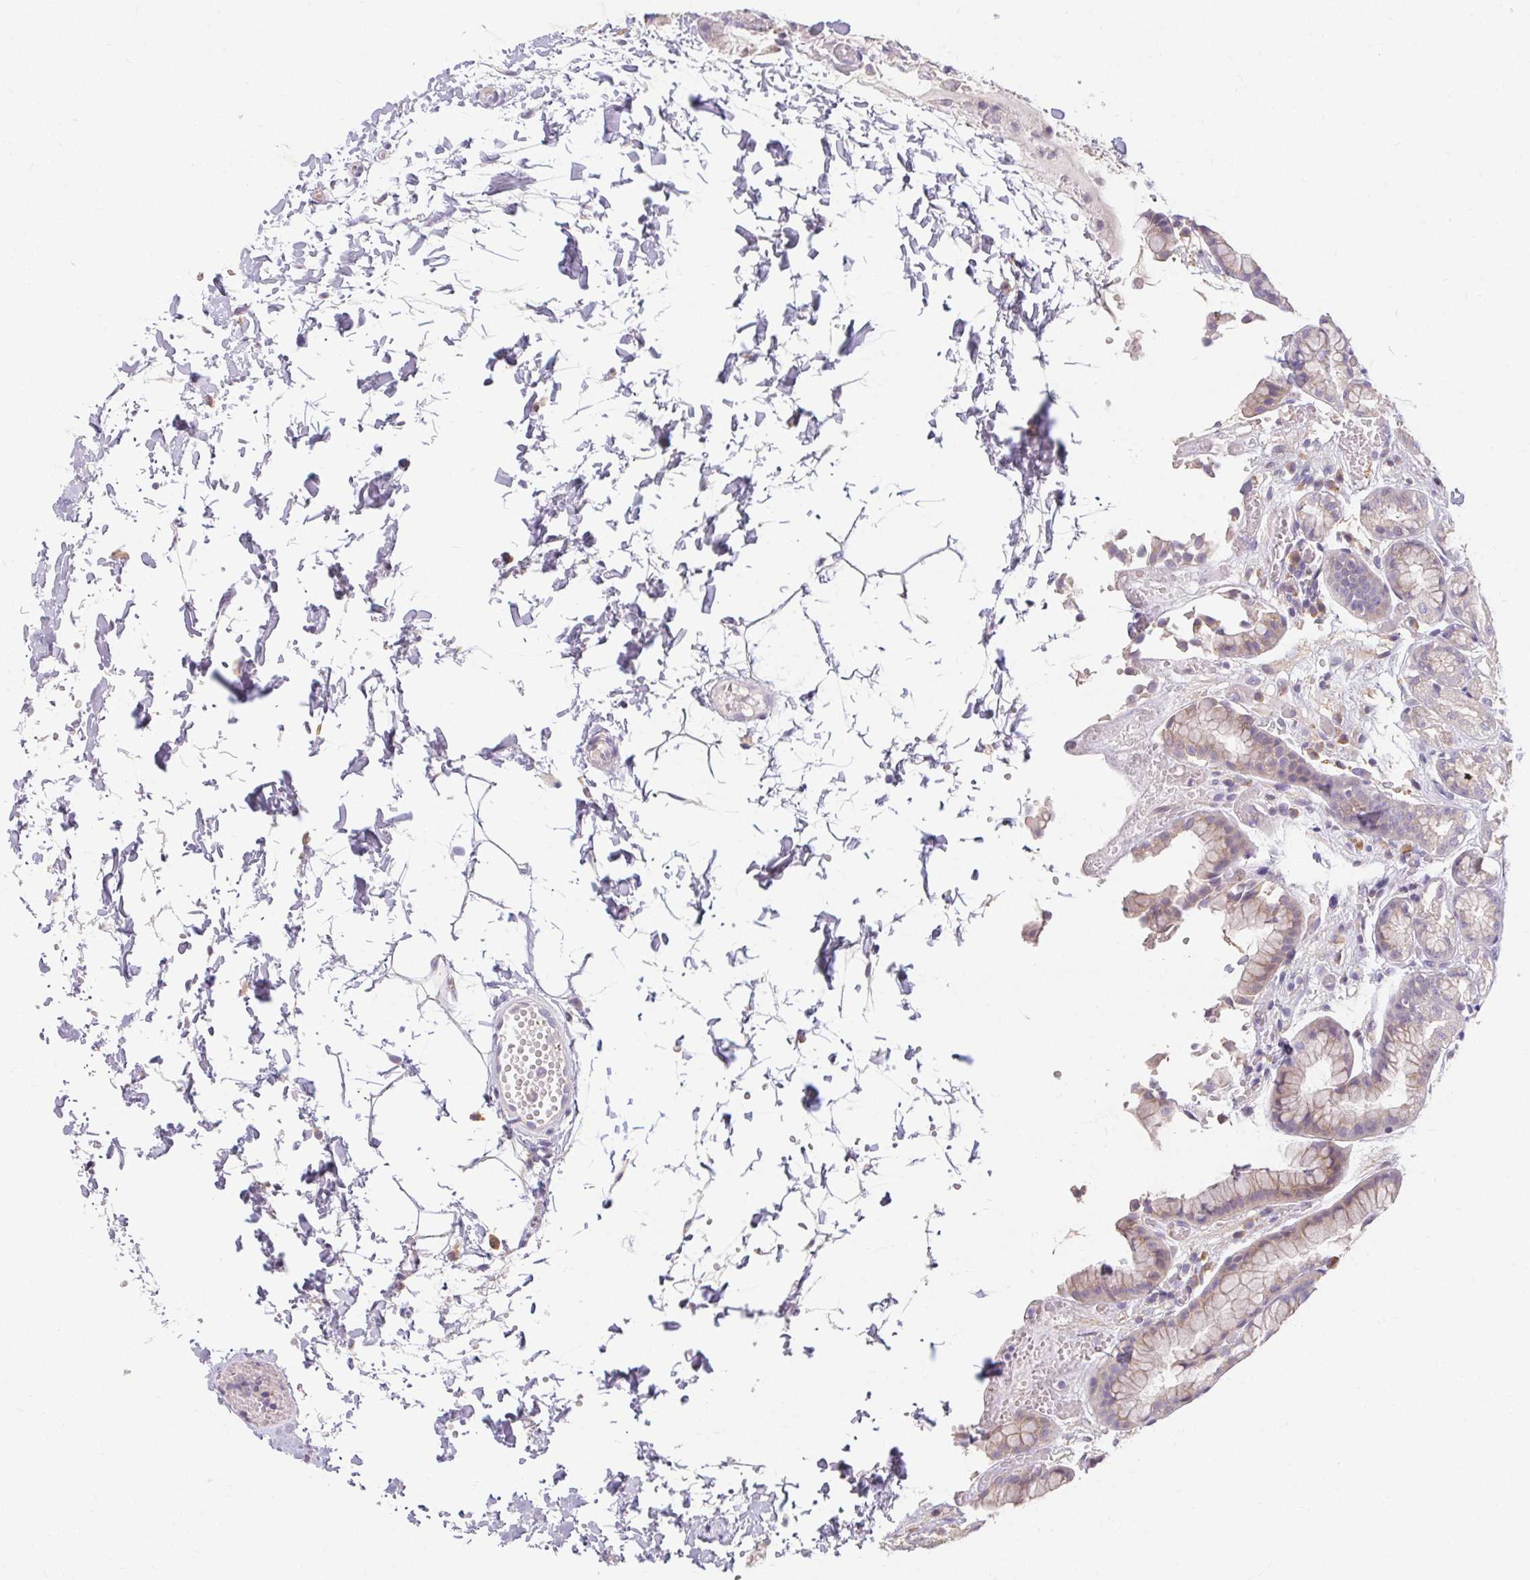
{"staining": {"intensity": "weak", "quantity": ">75%", "location": "cytoplasmic/membranous"}, "tissue": "stomach", "cell_type": "Glandular cells", "image_type": "normal", "snomed": [{"axis": "morphology", "description": "Normal tissue, NOS"}, {"axis": "topography", "description": "Stomach"}], "caption": "Glandular cells show low levels of weak cytoplasmic/membranous staining in approximately >75% of cells in normal stomach. Using DAB (3,3'-diaminobenzidine) (brown) and hematoxylin (blue) stains, captured at high magnification using brightfield microscopy.", "gene": "TMEM52B", "patient": {"sex": "male", "age": 70}}